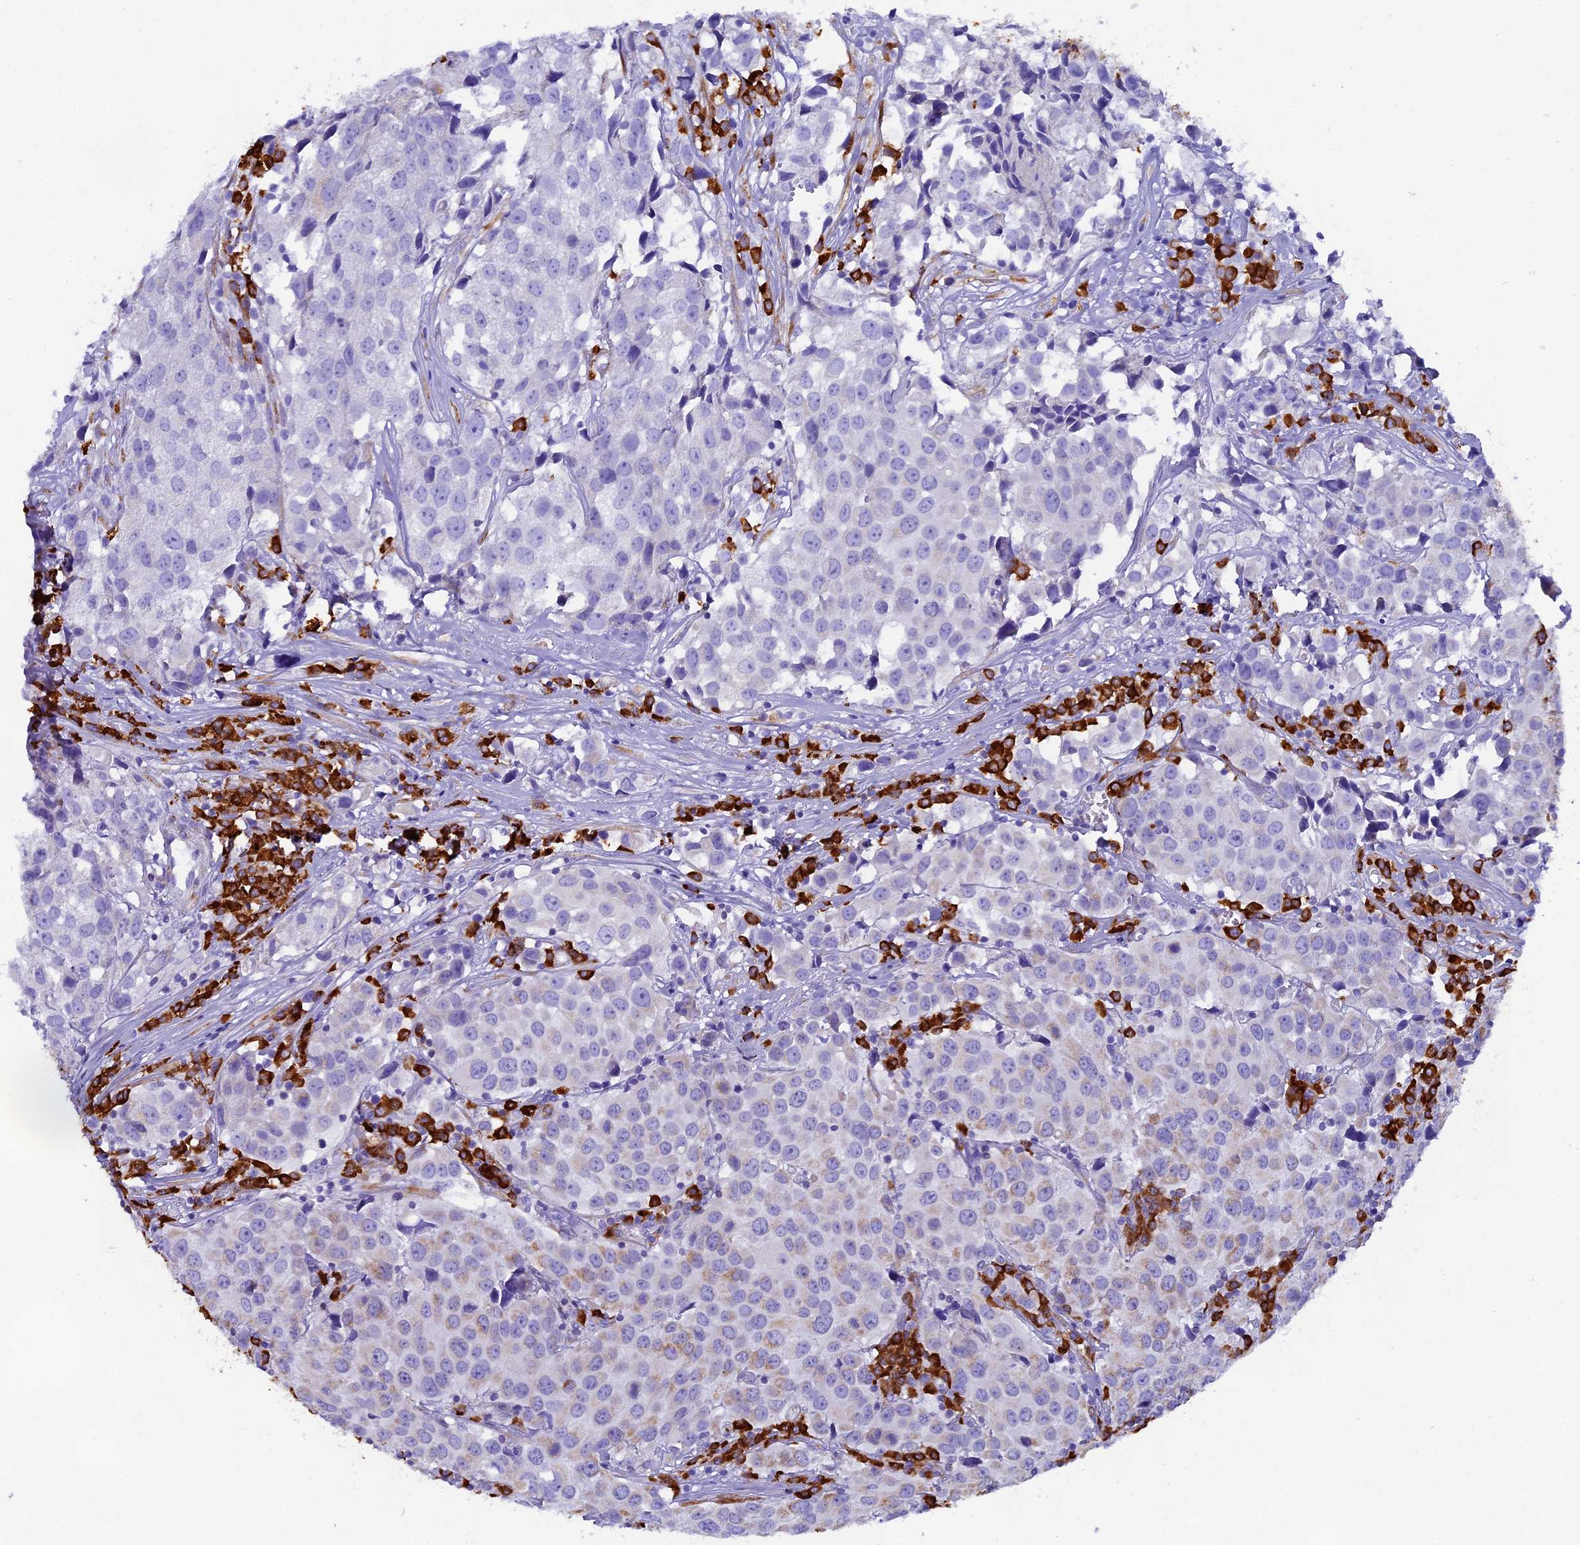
{"staining": {"intensity": "weak", "quantity": "<25%", "location": "cytoplasmic/membranous"}, "tissue": "urothelial cancer", "cell_type": "Tumor cells", "image_type": "cancer", "snomed": [{"axis": "morphology", "description": "Urothelial carcinoma, High grade"}, {"axis": "topography", "description": "Urinary bladder"}], "caption": "Immunohistochemistry micrograph of neoplastic tissue: high-grade urothelial carcinoma stained with DAB (3,3'-diaminobenzidine) reveals no significant protein expression in tumor cells.", "gene": "FKBP11", "patient": {"sex": "female", "age": 75}}